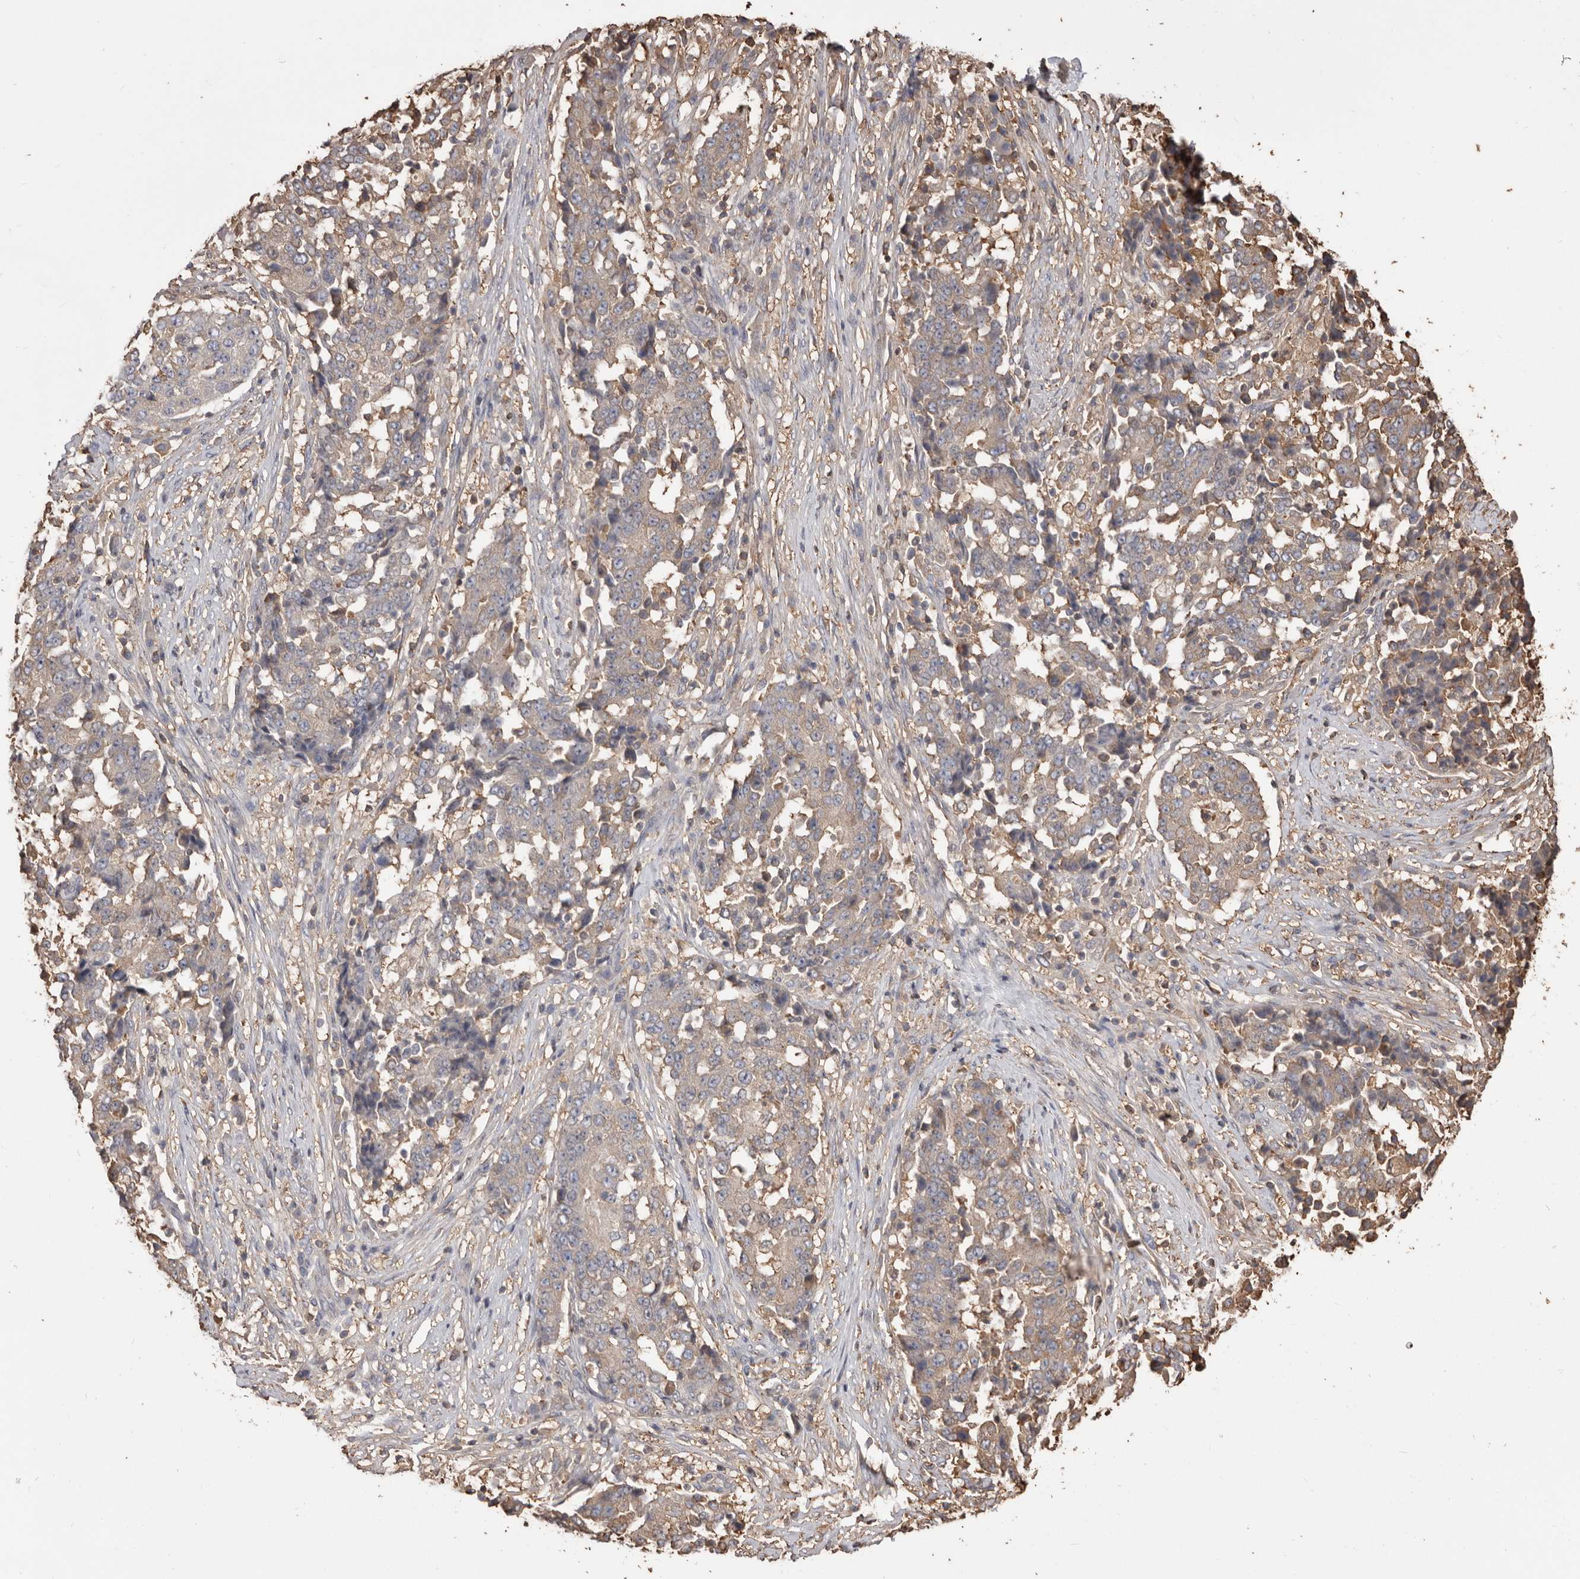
{"staining": {"intensity": "weak", "quantity": "25%-75%", "location": "cytoplasmic/membranous"}, "tissue": "stomach cancer", "cell_type": "Tumor cells", "image_type": "cancer", "snomed": [{"axis": "morphology", "description": "Adenocarcinoma, NOS"}, {"axis": "topography", "description": "Stomach"}], "caption": "Immunohistochemistry photomicrograph of neoplastic tissue: stomach cancer (adenocarcinoma) stained using IHC demonstrates low levels of weak protein expression localized specifically in the cytoplasmic/membranous of tumor cells, appearing as a cytoplasmic/membranous brown color.", "gene": "PKM", "patient": {"sex": "male", "age": 59}}